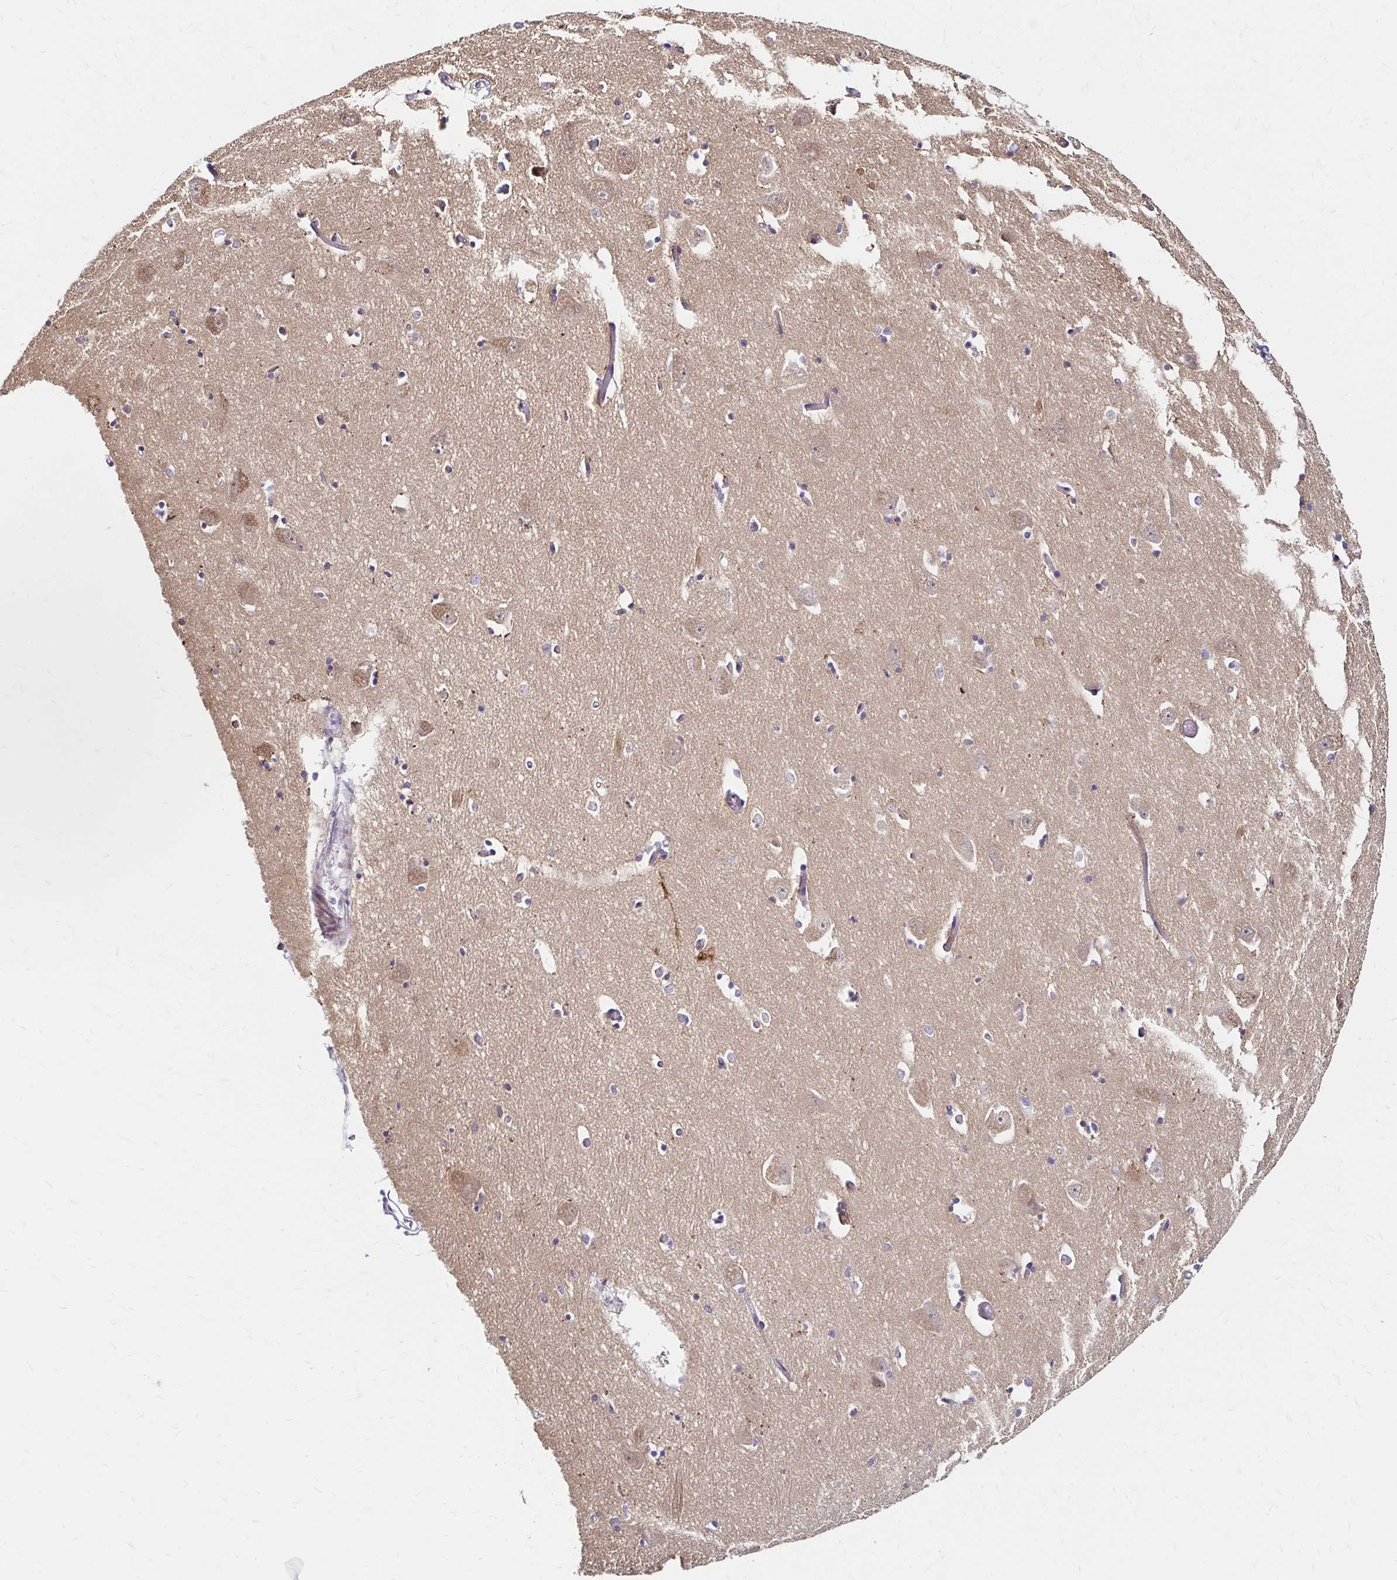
{"staining": {"intensity": "negative", "quantity": "none", "location": "none"}, "tissue": "caudate", "cell_type": "Glial cells", "image_type": "normal", "snomed": [{"axis": "morphology", "description": "Normal tissue, NOS"}, {"axis": "topography", "description": "Lateral ventricle wall"}, {"axis": "topography", "description": "Hippocampus"}], "caption": "An image of caudate stained for a protein demonstrates no brown staining in glial cells. The staining was performed using DAB to visualize the protein expression in brown, while the nuclei were stained in blue with hematoxylin (Magnification: 20x).", "gene": "GUCY1A1", "patient": {"sex": "female", "age": 63}}